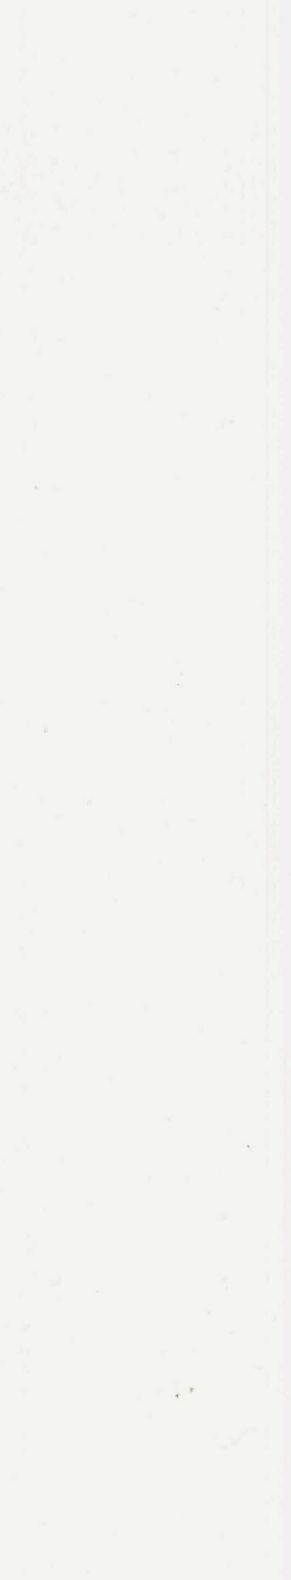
{"staining": {"intensity": "weak", "quantity": ">75%", "location": "cytoplasmic/membranous,nuclear"}, "tissue": "ovarian cancer", "cell_type": "Tumor cells", "image_type": "cancer", "snomed": [{"axis": "morphology", "description": "Cystadenocarcinoma, mucinous, NOS"}, {"axis": "topography", "description": "Ovary"}], "caption": "Immunohistochemical staining of human ovarian cancer displays low levels of weak cytoplasmic/membranous and nuclear positivity in about >75% of tumor cells.", "gene": "MTHFD1", "patient": {"sex": "female", "age": 25}}